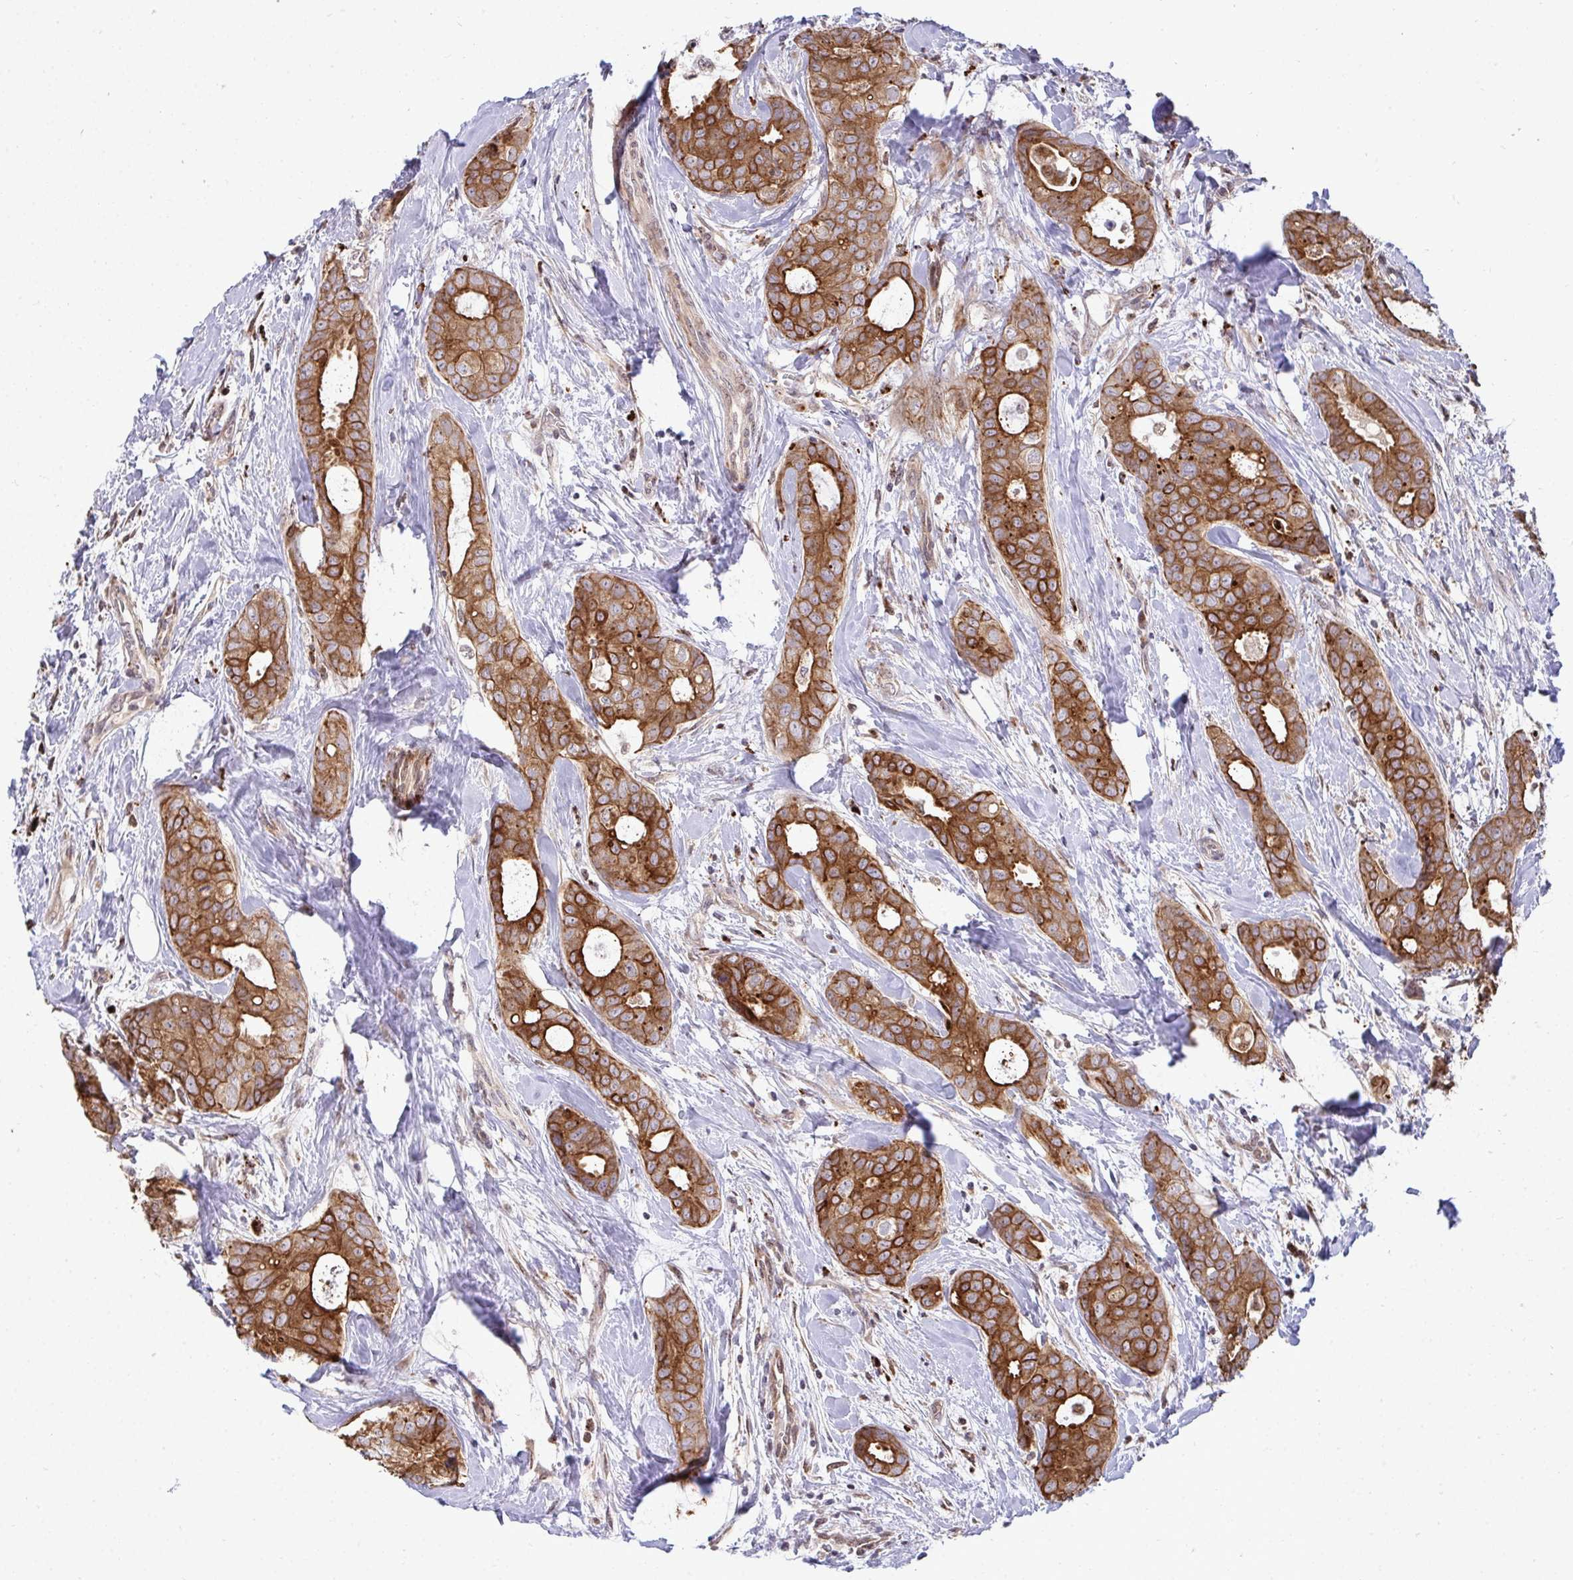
{"staining": {"intensity": "strong", "quantity": ">75%", "location": "cytoplasmic/membranous"}, "tissue": "breast cancer", "cell_type": "Tumor cells", "image_type": "cancer", "snomed": [{"axis": "morphology", "description": "Duct carcinoma"}, {"axis": "topography", "description": "Breast"}], "caption": "Protein analysis of breast cancer tissue shows strong cytoplasmic/membranous staining in approximately >75% of tumor cells. (Brightfield microscopy of DAB IHC at high magnification).", "gene": "TRIM44", "patient": {"sex": "female", "age": 45}}